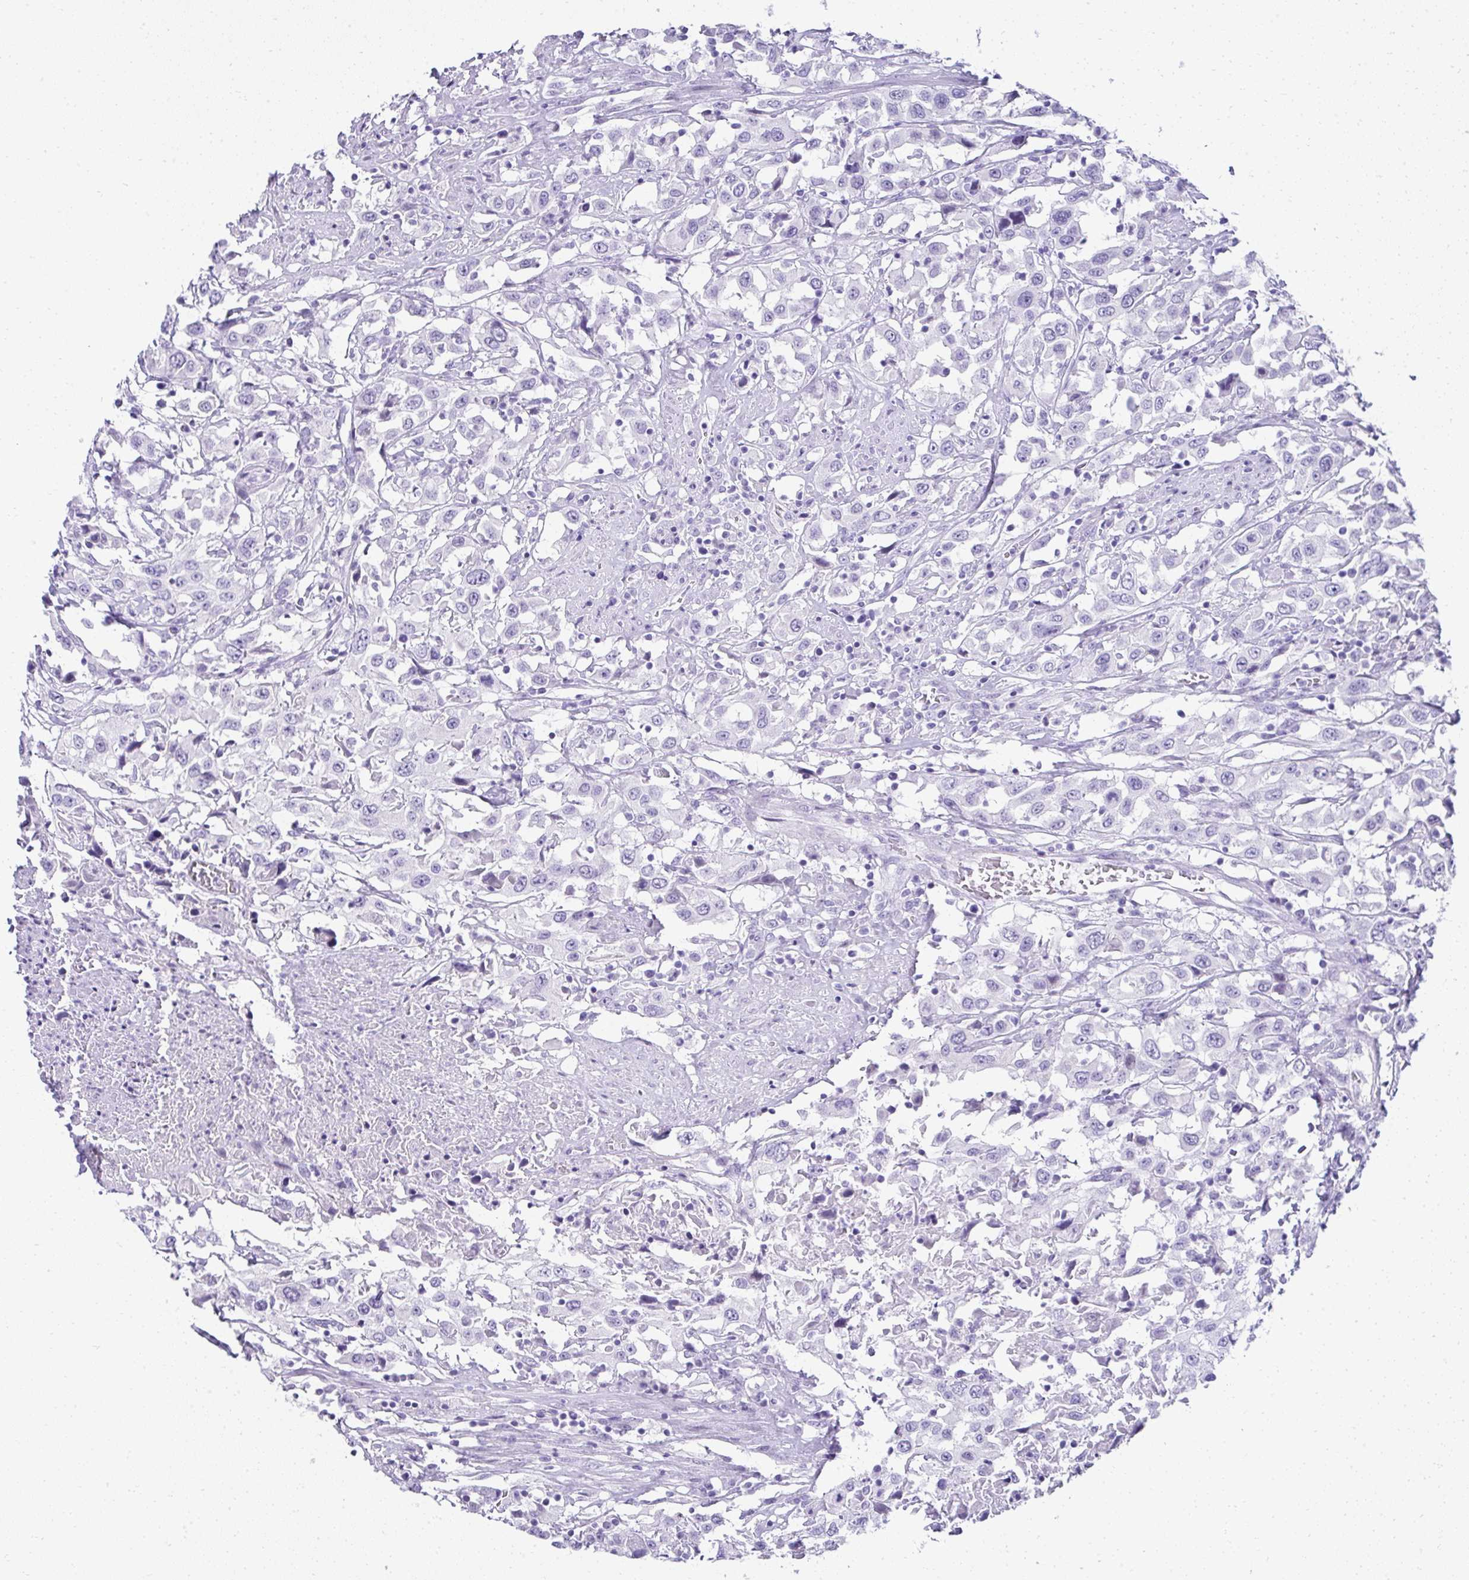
{"staining": {"intensity": "negative", "quantity": "none", "location": "none"}, "tissue": "urothelial cancer", "cell_type": "Tumor cells", "image_type": "cancer", "snomed": [{"axis": "morphology", "description": "Urothelial carcinoma, High grade"}, {"axis": "topography", "description": "Urinary bladder"}], "caption": "An IHC photomicrograph of high-grade urothelial carcinoma is shown. There is no staining in tumor cells of high-grade urothelial carcinoma.", "gene": "RNF183", "patient": {"sex": "male", "age": 61}}